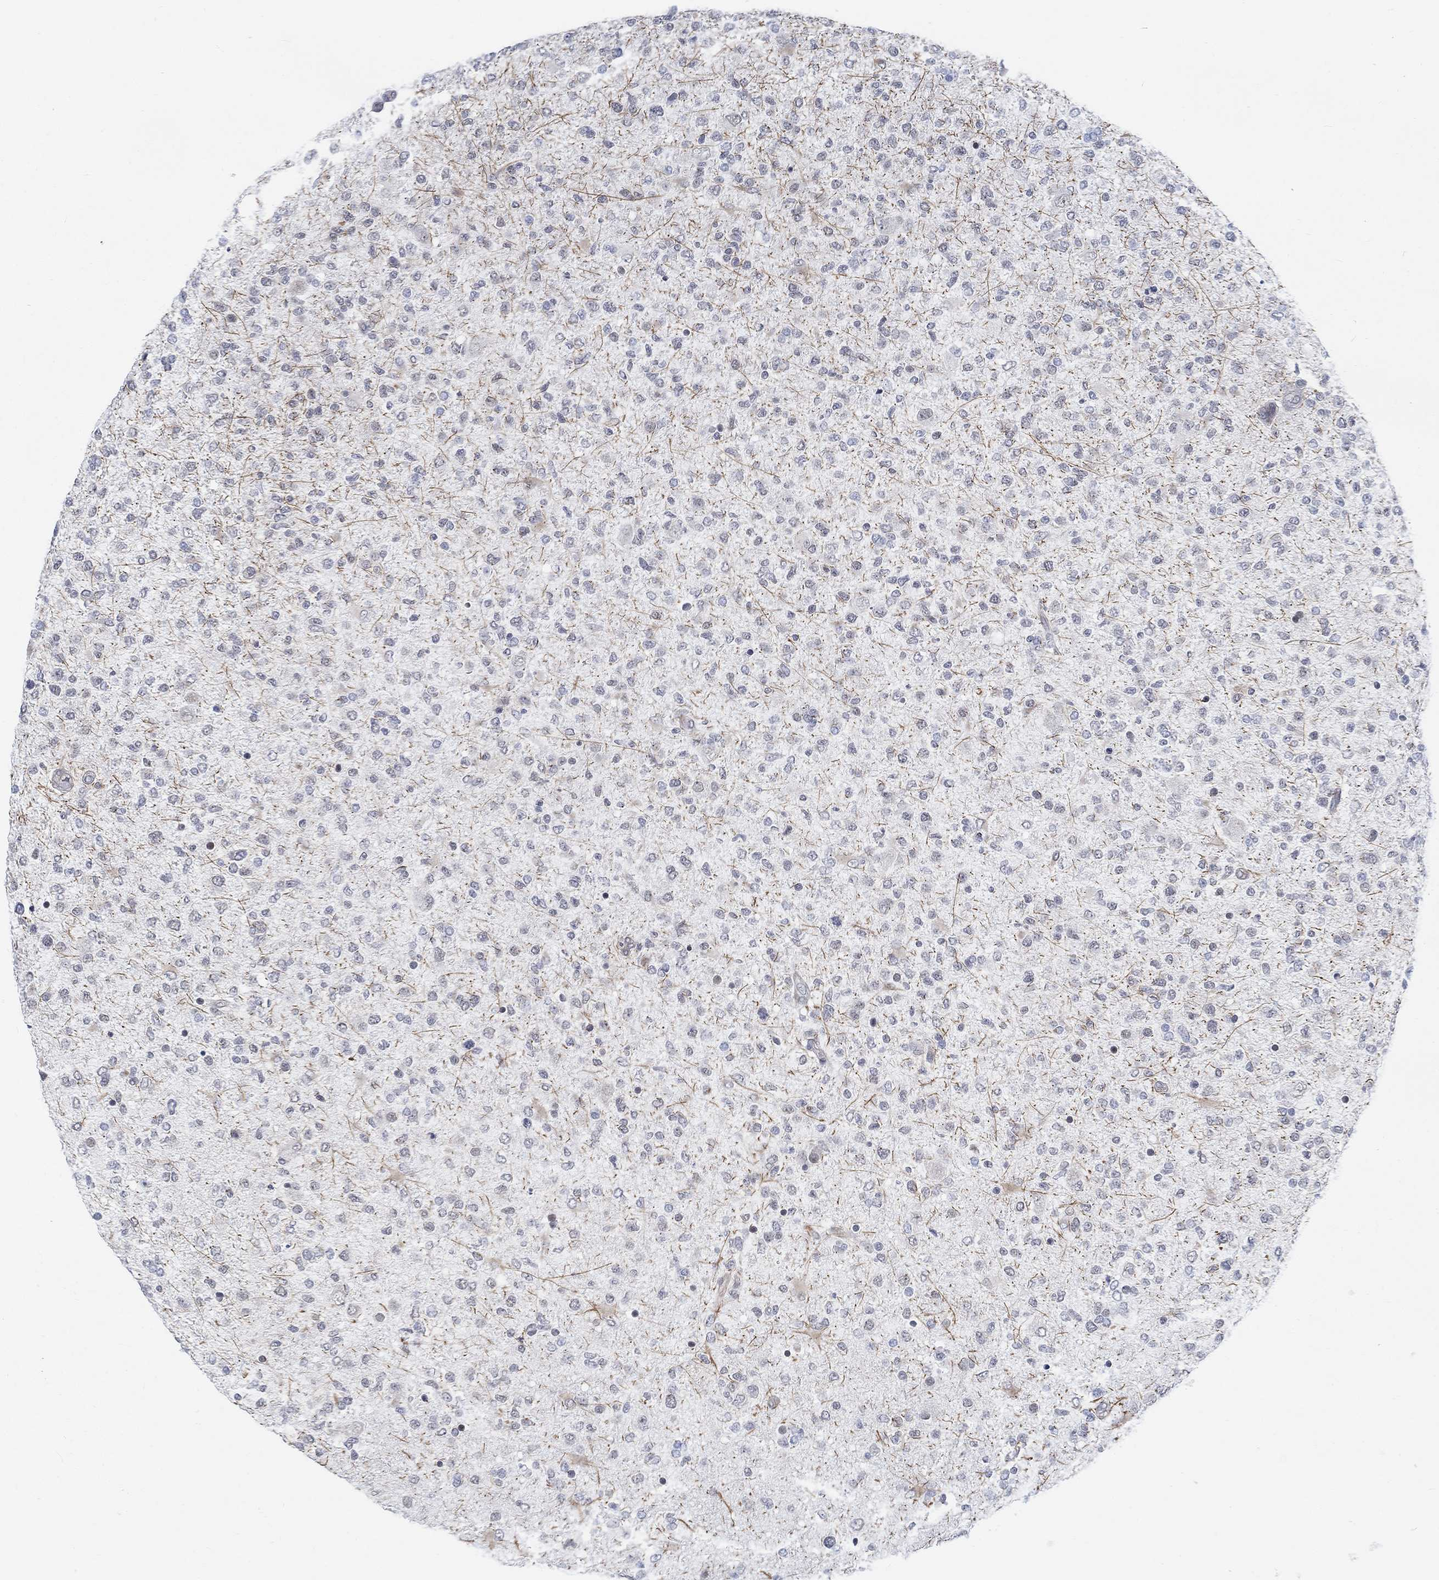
{"staining": {"intensity": "negative", "quantity": "none", "location": "none"}, "tissue": "glioma", "cell_type": "Tumor cells", "image_type": "cancer", "snomed": [{"axis": "morphology", "description": "Glioma, malignant, High grade"}, {"axis": "topography", "description": "Cerebral cortex"}], "caption": "This is a micrograph of immunohistochemistry (IHC) staining of glioma, which shows no staining in tumor cells.", "gene": "KCNH8", "patient": {"sex": "male", "age": 70}}